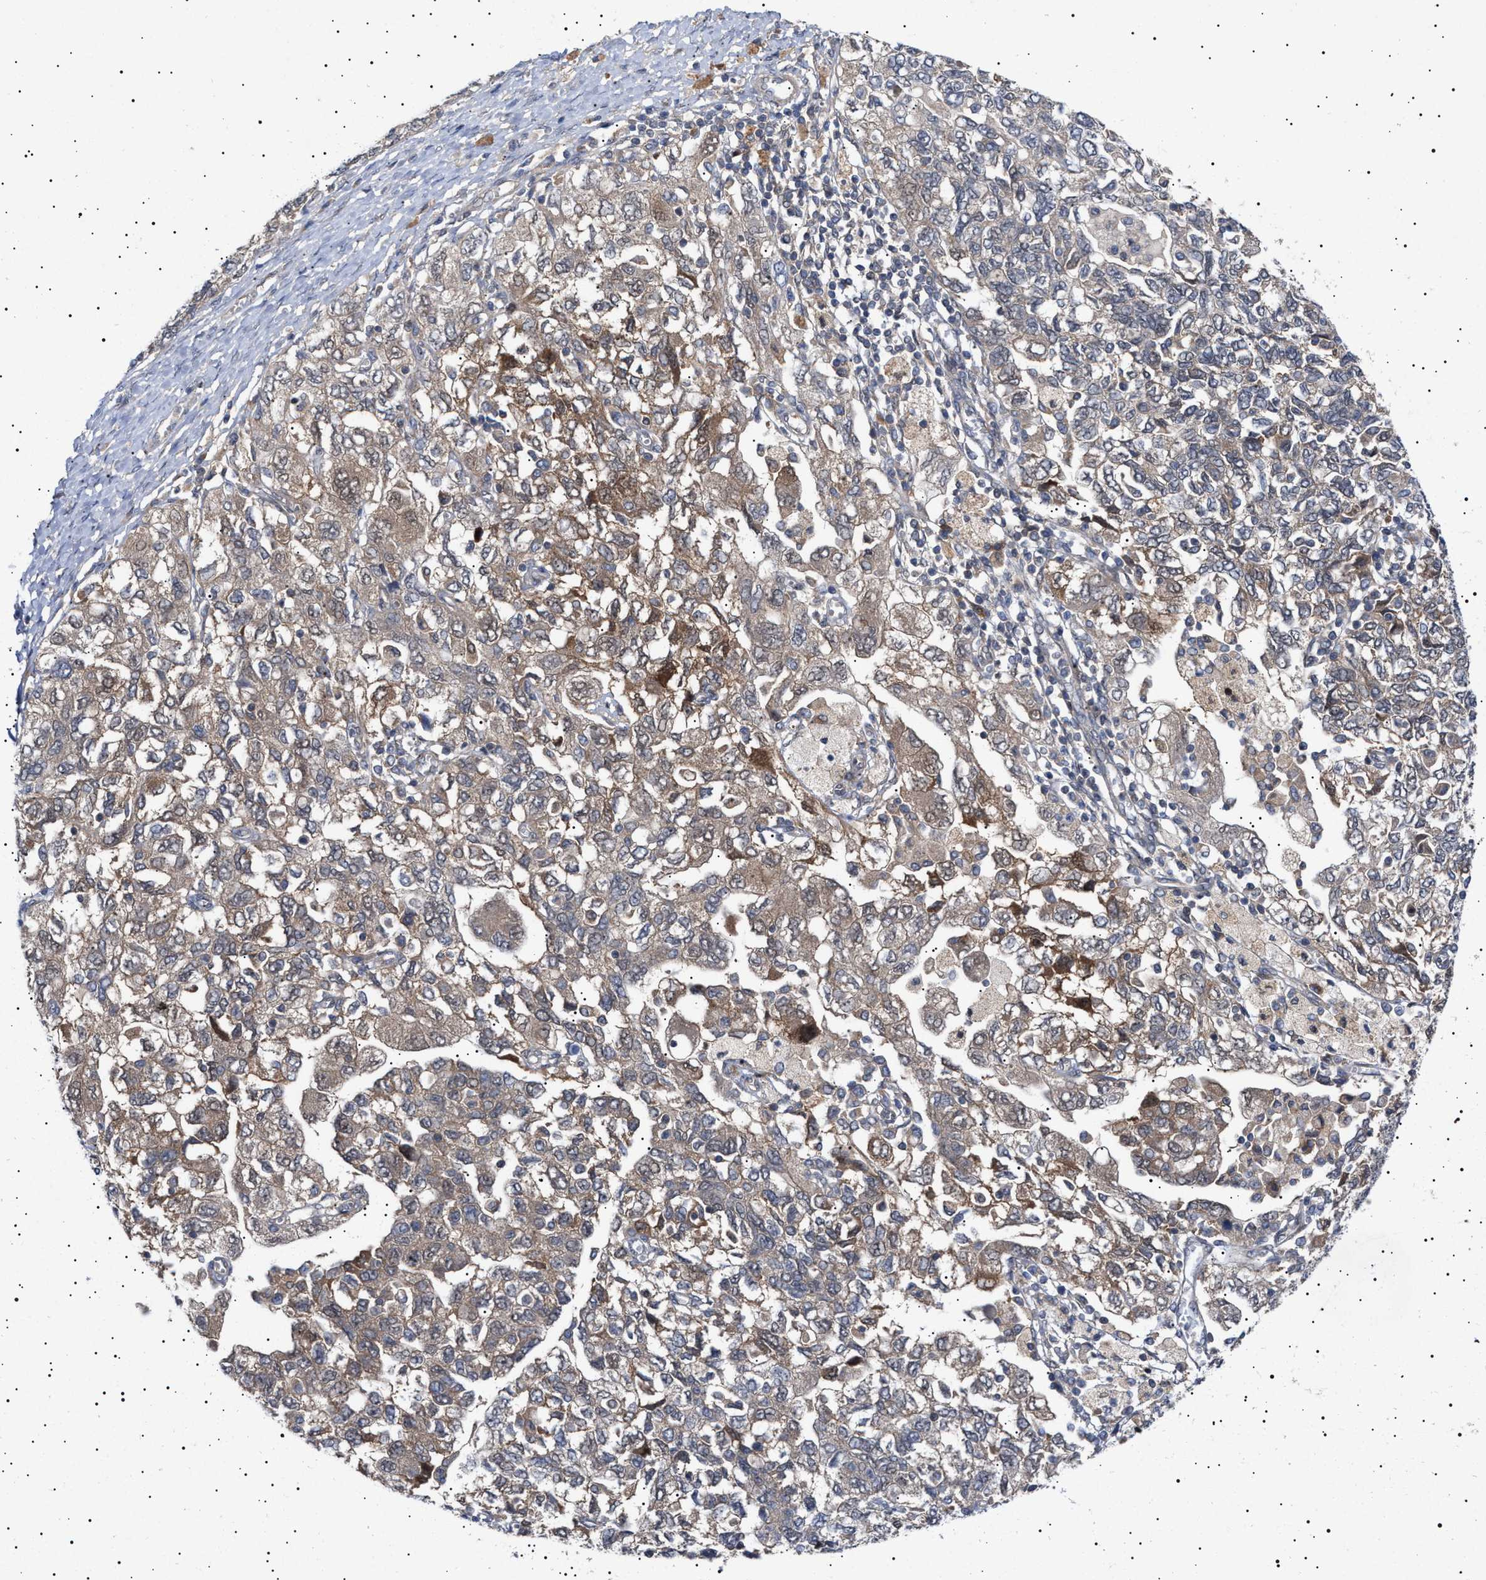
{"staining": {"intensity": "weak", "quantity": "25%-75%", "location": "cytoplasmic/membranous"}, "tissue": "ovarian cancer", "cell_type": "Tumor cells", "image_type": "cancer", "snomed": [{"axis": "morphology", "description": "Carcinoma, NOS"}, {"axis": "morphology", "description": "Cystadenocarcinoma, serous, NOS"}, {"axis": "topography", "description": "Ovary"}], "caption": "A brown stain labels weak cytoplasmic/membranous positivity of a protein in human ovarian cancer (serous cystadenocarcinoma) tumor cells.", "gene": "NPLOC4", "patient": {"sex": "female", "age": 69}}